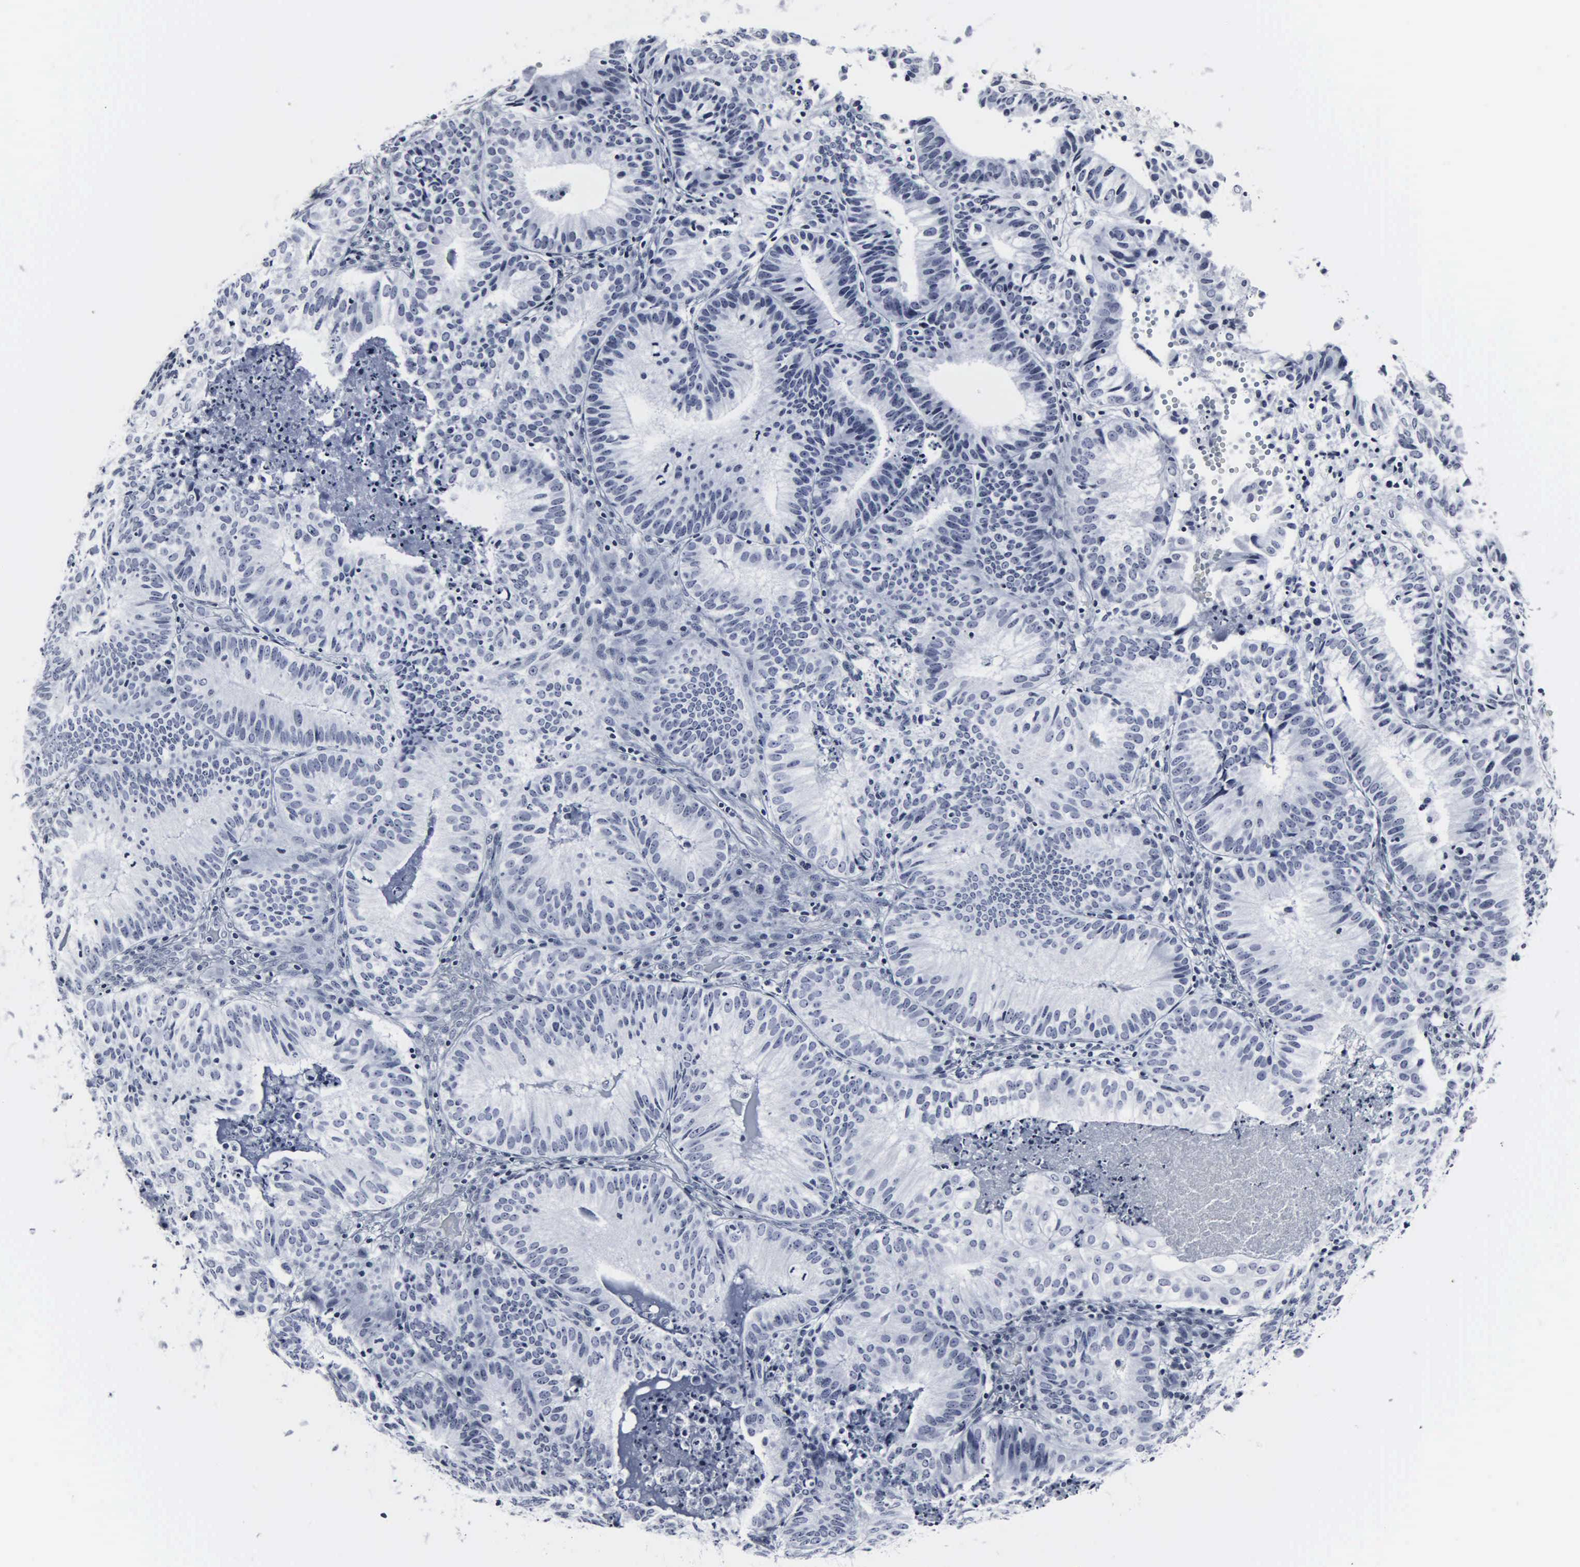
{"staining": {"intensity": "negative", "quantity": "none", "location": "none"}, "tissue": "cervical cancer", "cell_type": "Tumor cells", "image_type": "cancer", "snomed": [{"axis": "morphology", "description": "Adenocarcinoma, NOS"}, {"axis": "topography", "description": "Cervix"}], "caption": "This is an IHC micrograph of human cervical cancer. There is no positivity in tumor cells.", "gene": "DGCR2", "patient": {"sex": "female", "age": 60}}